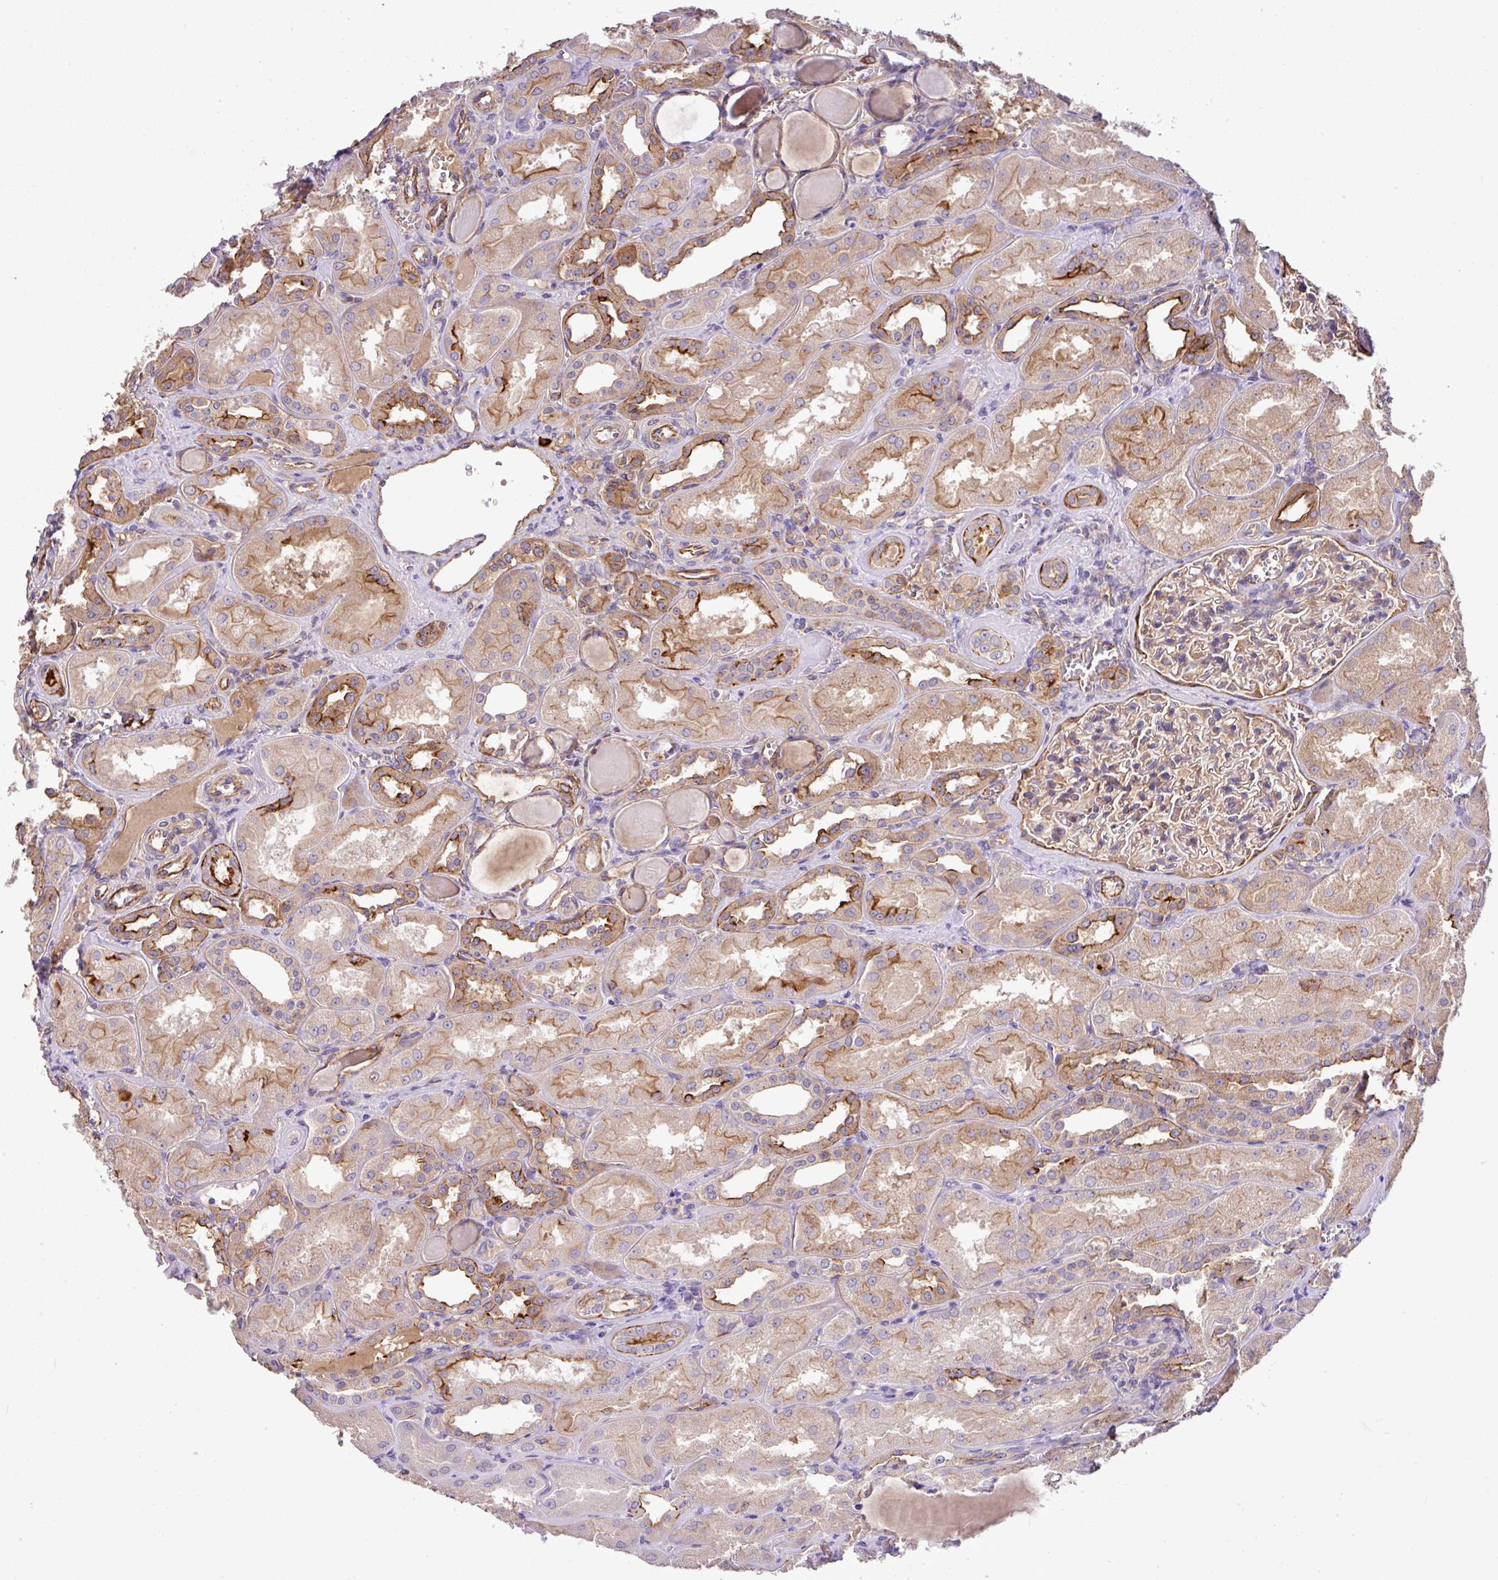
{"staining": {"intensity": "moderate", "quantity": "25%-75%", "location": "cytoplasmic/membranous"}, "tissue": "kidney", "cell_type": "Cells in glomeruli", "image_type": "normal", "snomed": [{"axis": "morphology", "description": "Normal tissue, NOS"}, {"axis": "topography", "description": "Kidney"}], "caption": "Protein expression by immunohistochemistry (IHC) demonstrates moderate cytoplasmic/membranous positivity in approximately 25%-75% of cells in glomeruli in unremarkable kidney.", "gene": "LRRC53", "patient": {"sex": "male", "age": 61}}